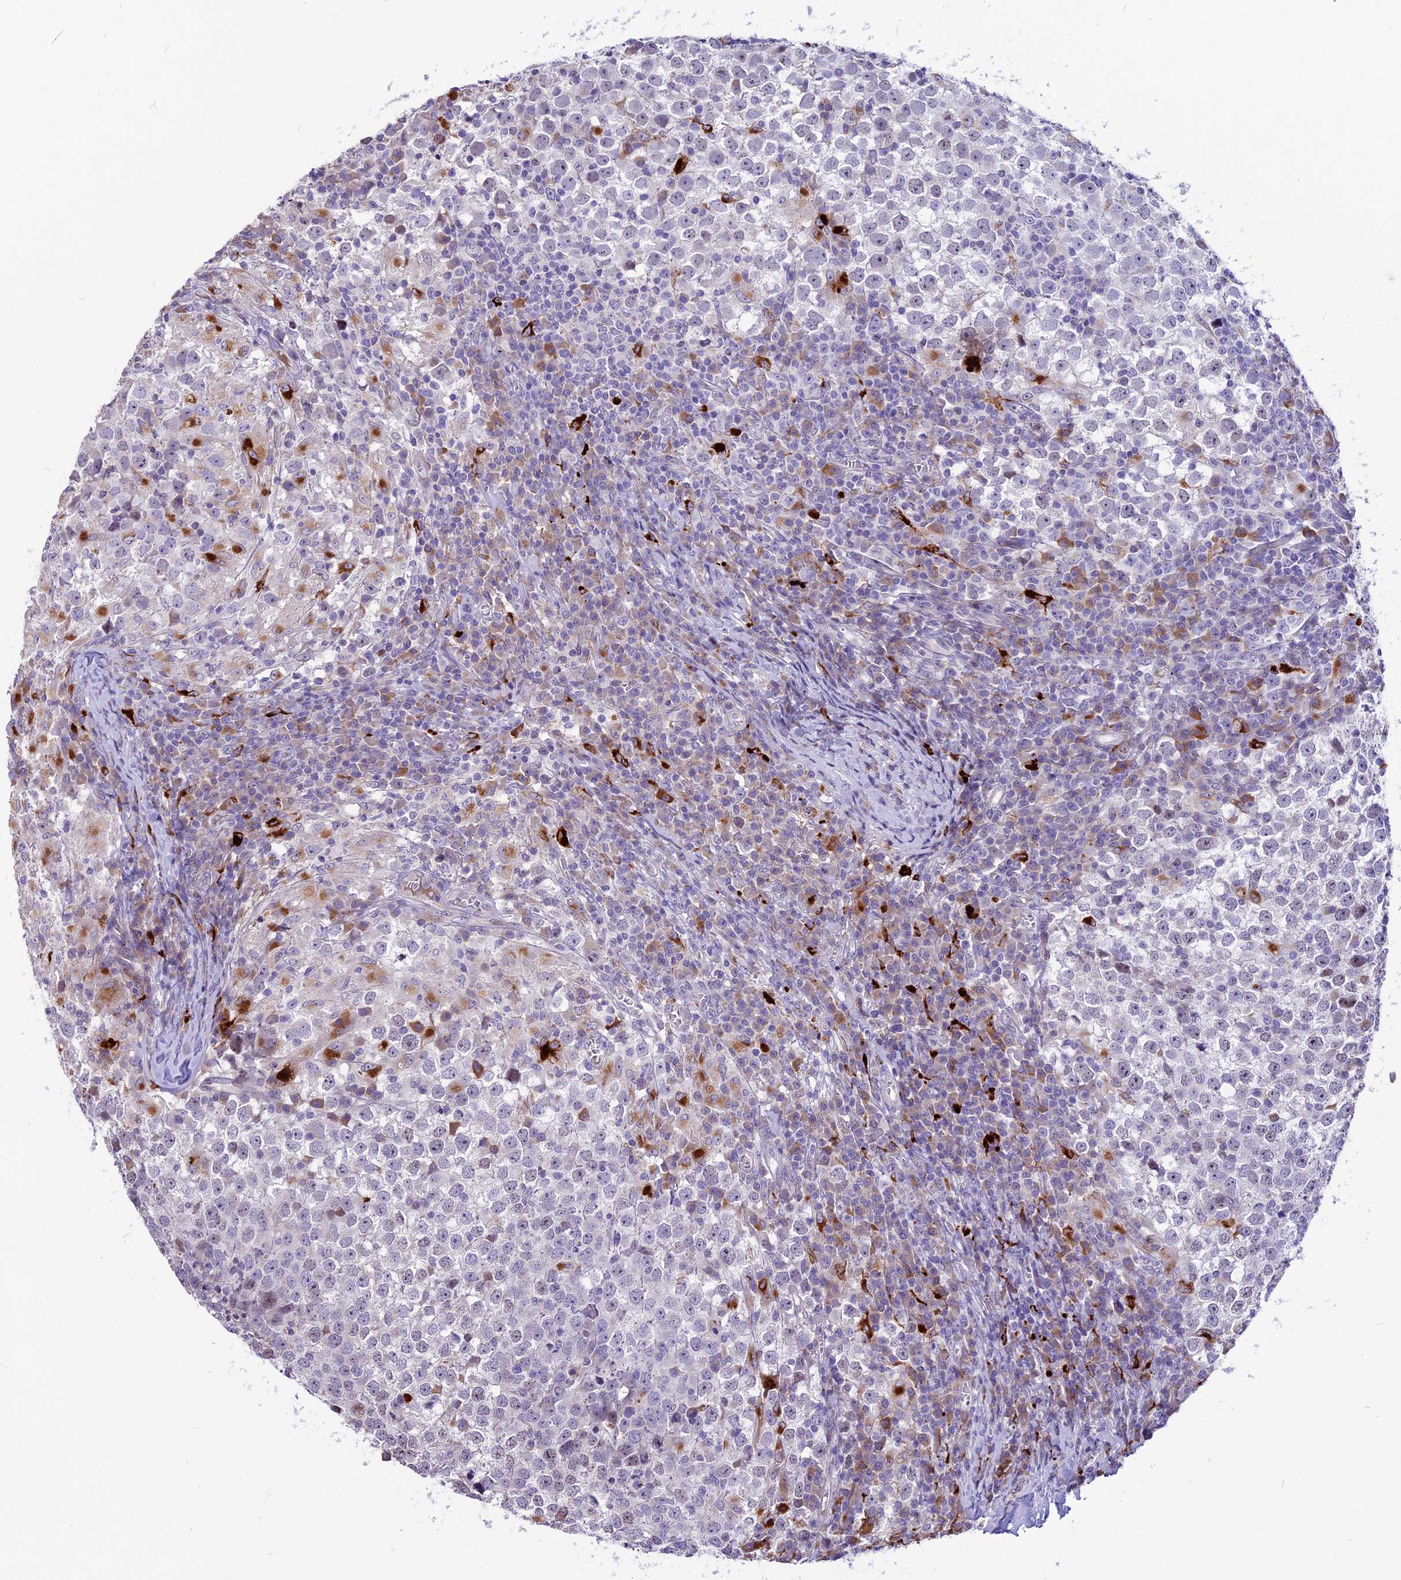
{"staining": {"intensity": "strong", "quantity": "<25%", "location": "cytoplasmic/membranous"}, "tissue": "testis cancer", "cell_type": "Tumor cells", "image_type": "cancer", "snomed": [{"axis": "morphology", "description": "Seminoma, NOS"}, {"axis": "topography", "description": "Testis"}], "caption": "IHC histopathology image of testis seminoma stained for a protein (brown), which demonstrates medium levels of strong cytoplasmic/membranous positivity in about <25% of tumor cells.", "gene": "THRSP", "patient": {"sex": "male", "age": 65}}